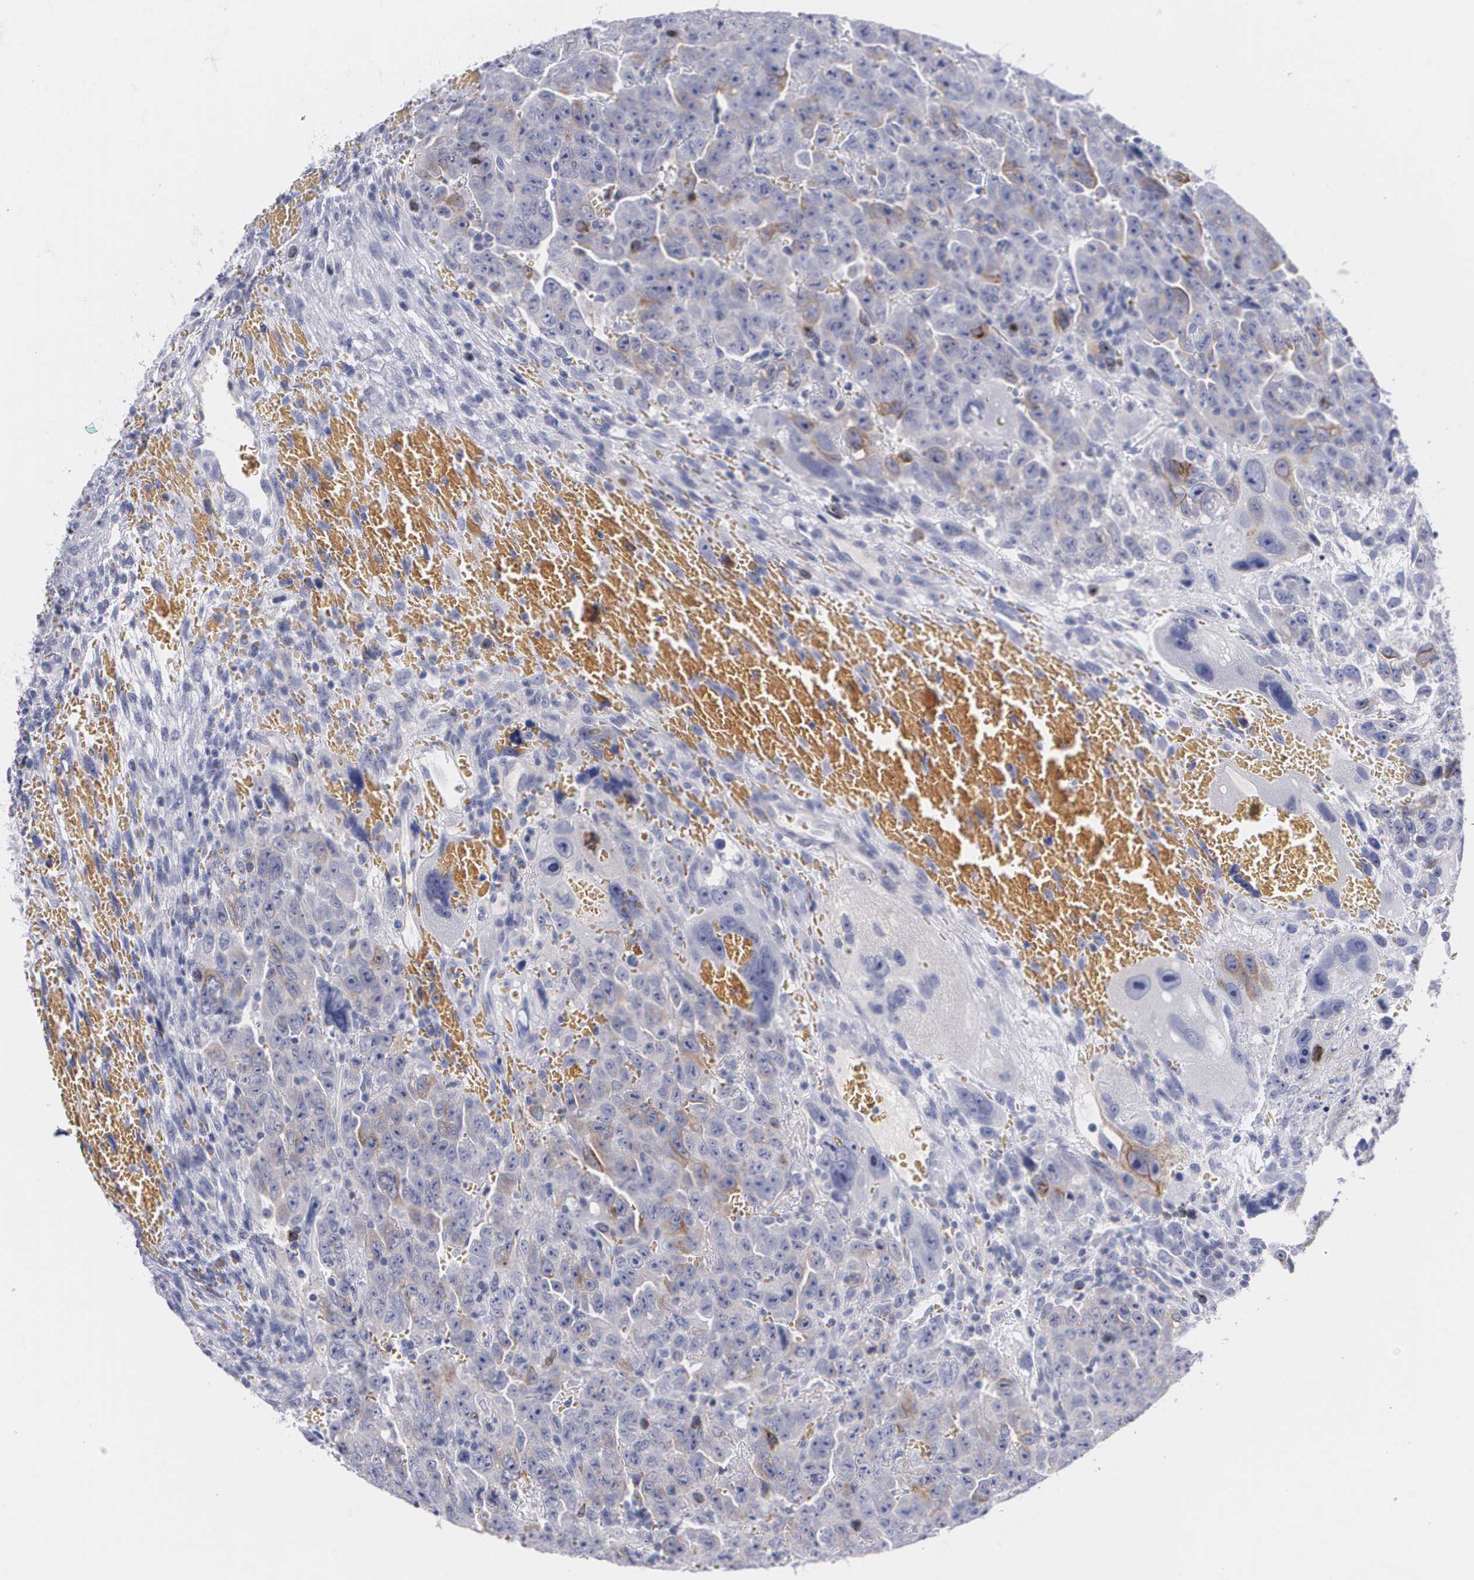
{"staining": {"intensity": "moderate", "quantity": "<25%", "location": "cytoplasmic/membranous"}, "tissue": "testis cancer", "cell_type": "Tumor cells", "image_type": "cancer", "snomed": [{"axis": "morphology", "description": "Carcinoma, Embryonal, NOS"}, {"axis": "topography", "description": "Testis"}], "caption": "Human testis cancer (embryonal carcinoma) stained for a protein (brown) demonstrates moderate cytoplasmic/membranous positive staining in about <25% of tumor cells.", "gene": "HMMR", "patient": {"sex": "male", "age": 28}}